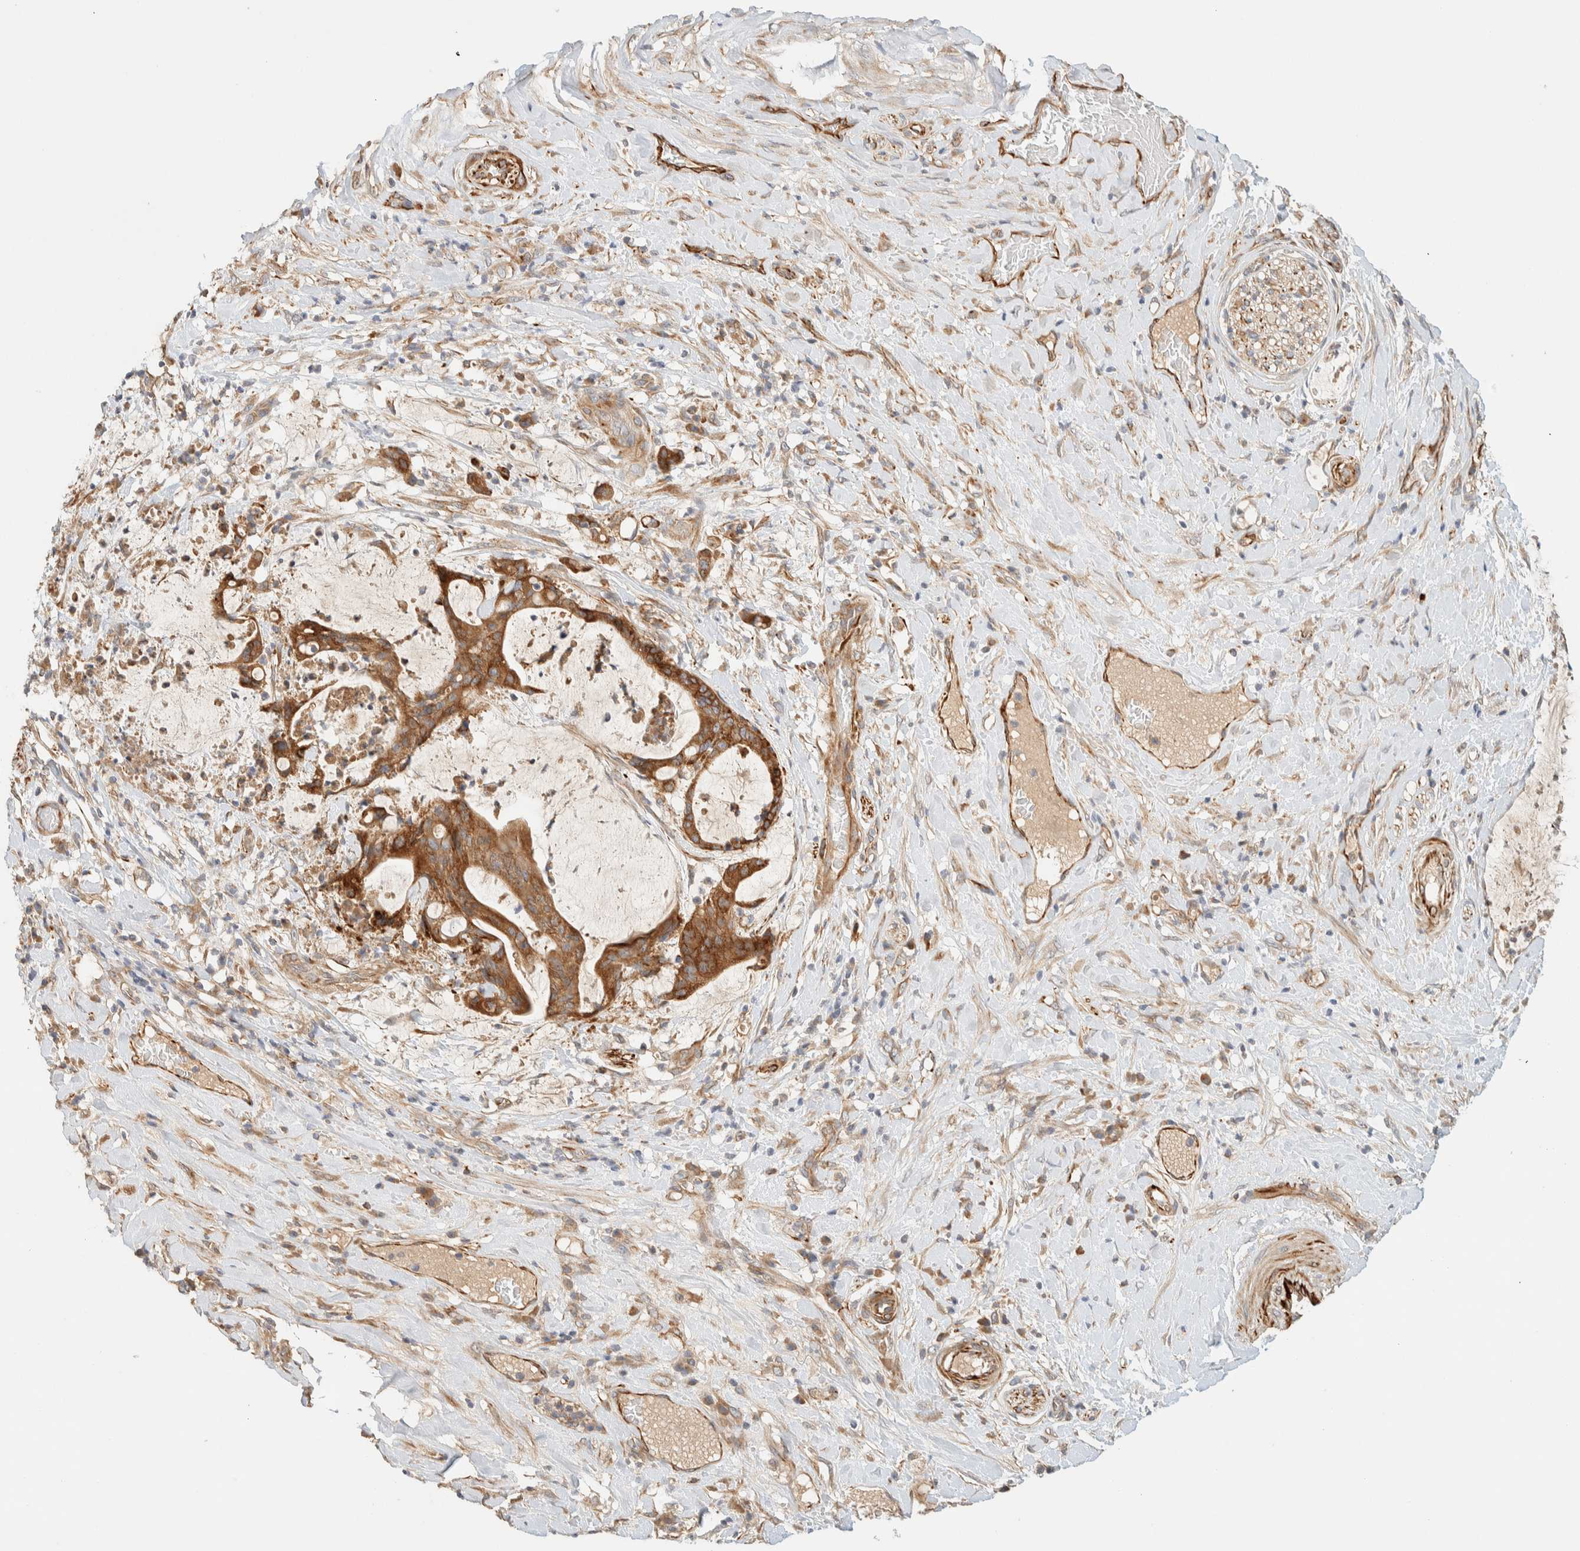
{"staining": {"intensity": "moderate", "quantity": ">75%", "location": "cytoplasmic/membranous"}, "tissue": "liver cancer", "cell_type": "Tumor cells", "image_type": "cancer", "snomed": [{"axis": "morphology", "description": "Normal tissue, NOS"}, {"axis": "morphology", "description": "Cholangiocarcinoma"}, {"axis": "topography", "description": "Liver"}, {"axis": "topography", "description": "Peripheral nerve tissue"}], "caption": "Immunohistochemistry (IHC) of liver cancer shows medium levels of moderate cytoplasmic/membranous positivity in approximately >75% of tumor cells. The protein of interest is stained brown, and the nuclei are stained in blue (DAB IHC with brightfield microscopy, high magnification).", "gene": "FAT1", "patient": {"sex": "female", "age": 73}}